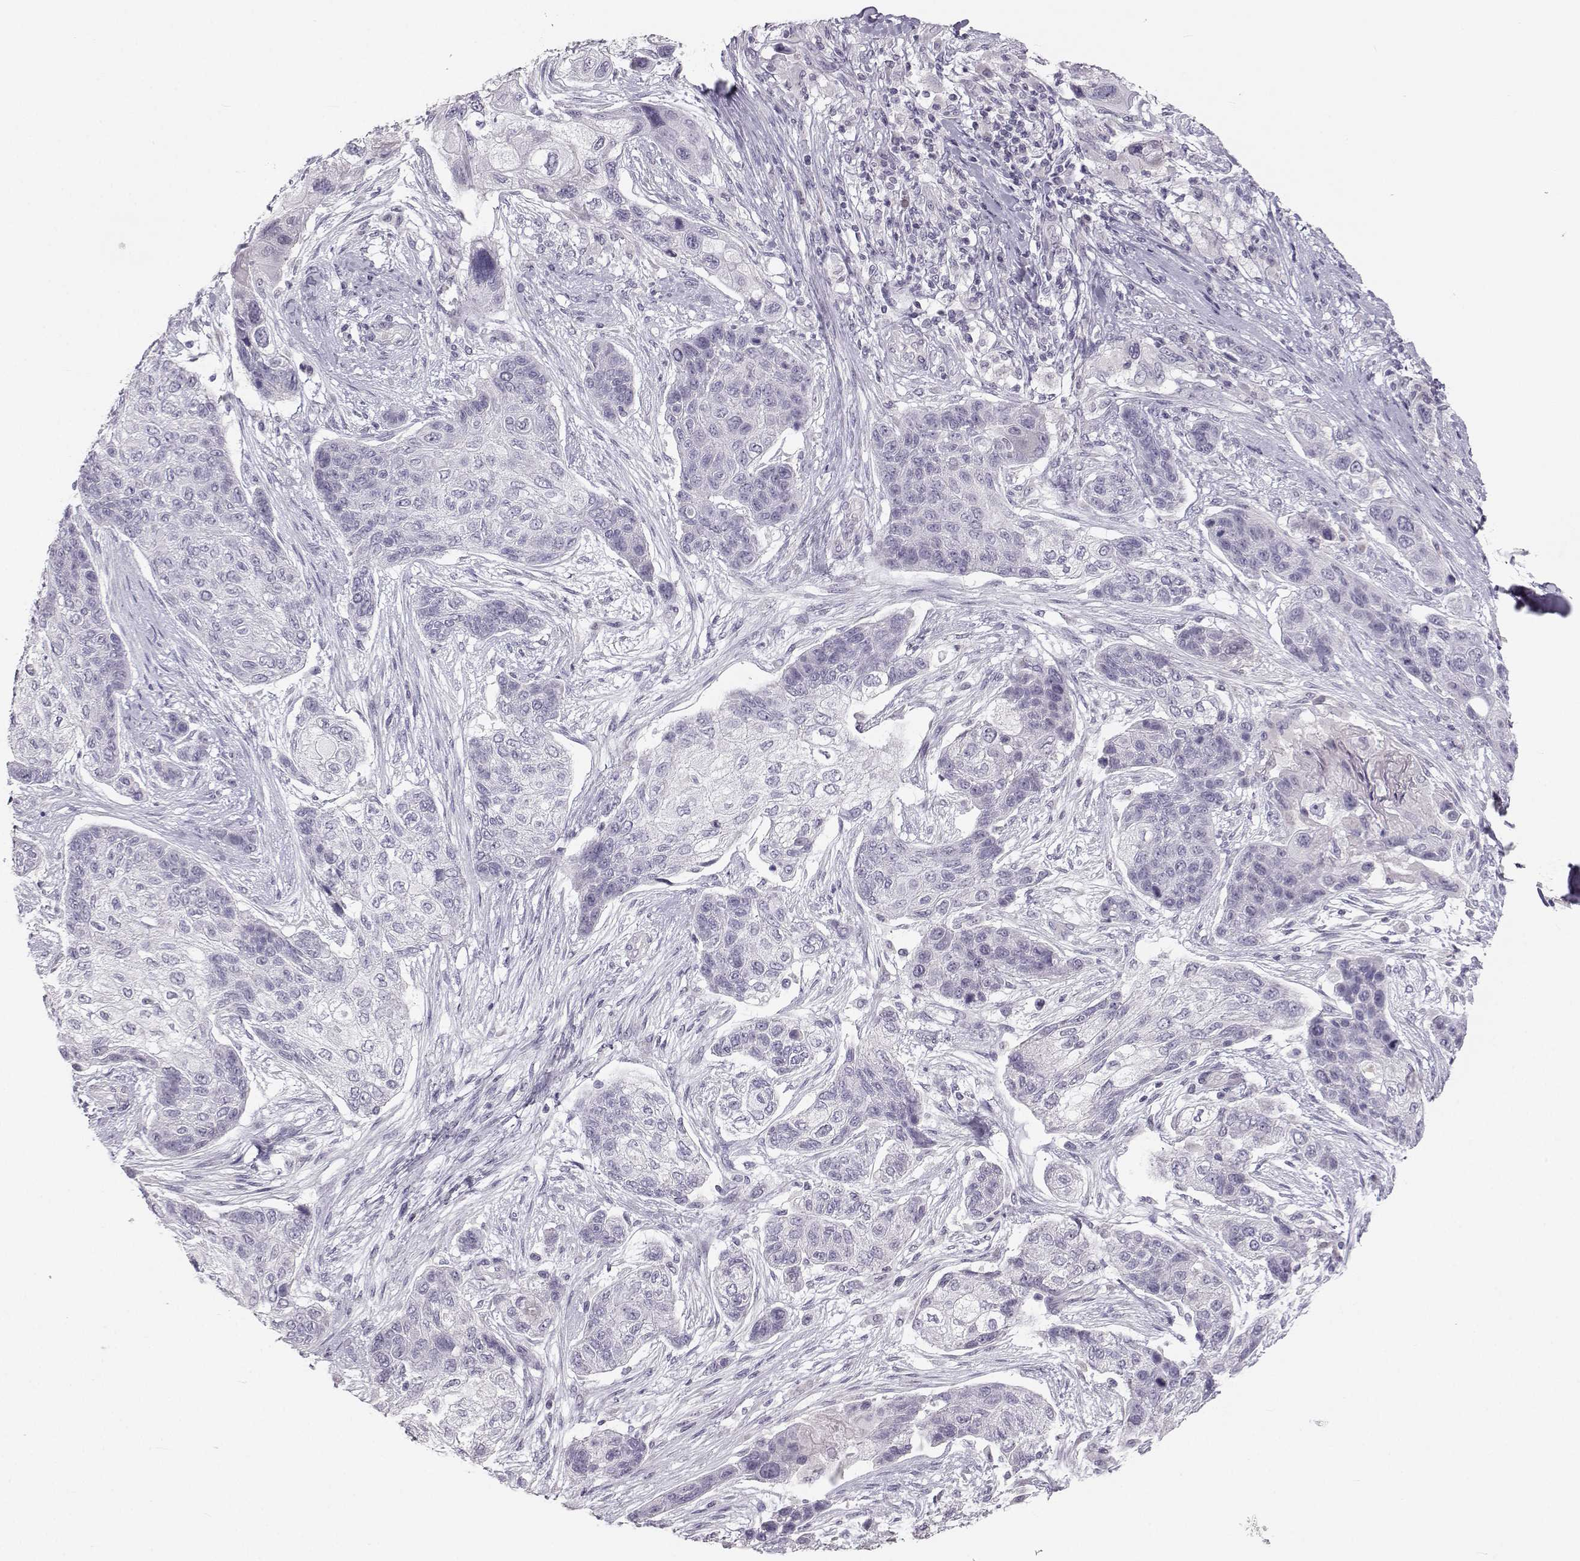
{"staining": {"intensity": "negative", "quantity": "none", "location": "none"}, "tissue": "lung cancer", "cell_type": "Tumor cells", "image_type": "cancer", "snomed": [{"axis": "morphology", "description": "Squamous cell carcinoma, NOS"}, {"axis": "topography", "description": "Lung"}], "caption": "Image shows no significant protein staining in tumor cells of lung squamous cell carcinoma. (Brightfield microscopy of DAB (3,3'-diaminobenzidine) immunohistochemistry (IHC) at high magnification).", "gene": "OIP5", "patient": {"sex": "male", "age": 69}}